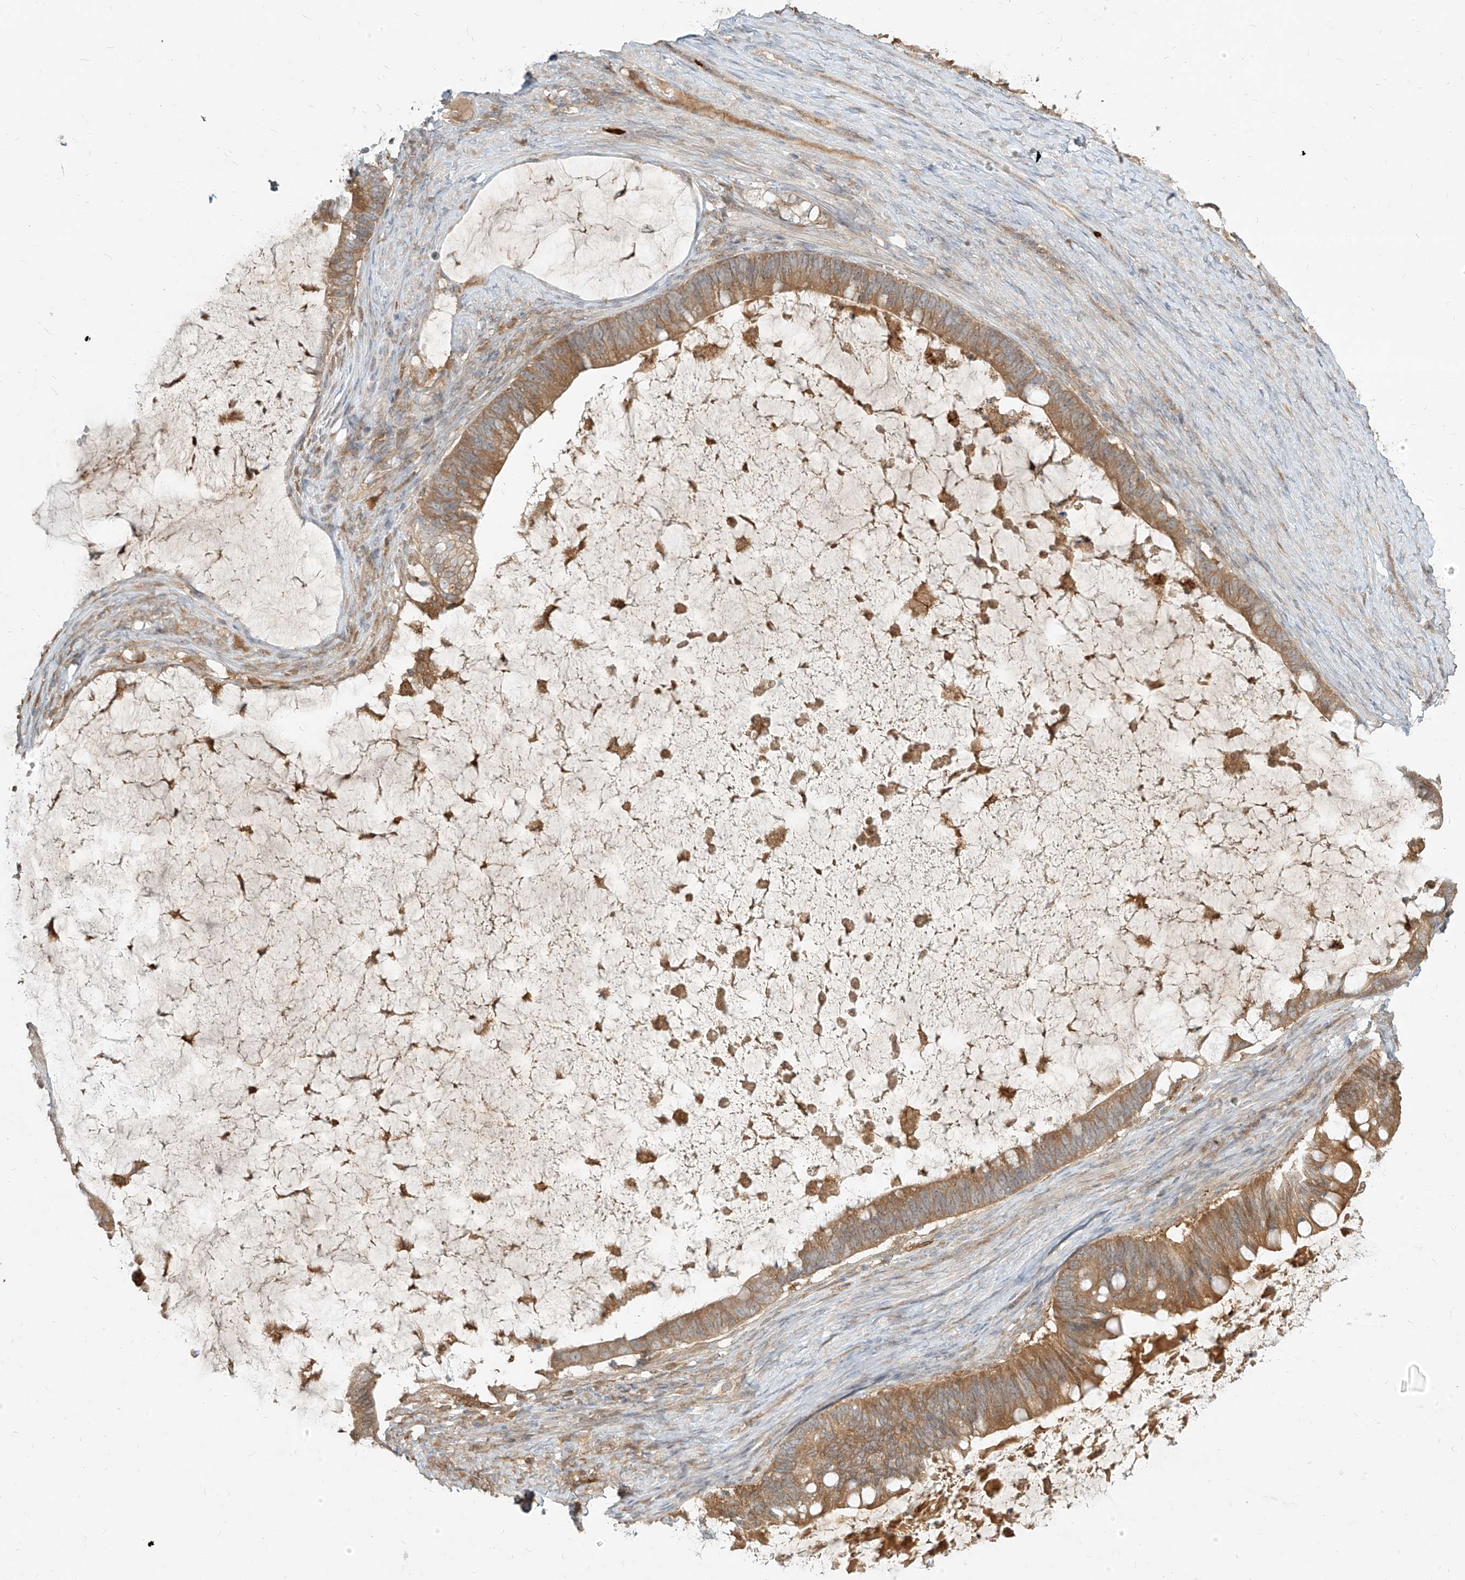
{"staining": {"intensity": "moderate", "quantity": ">75%", "location": "cytoplasmic/membranous"}, "tissue": "ovarian cancer", "cell_type": "Tumor cells", "image_type": "cancer", "snomed": [{"axis": "morphology", "description": "Cystadenocarcinoma, mucinous, NOS"}, {"axis": "topography", "description": "Ovary"}], "caption": "A brown stain labels moderate cytoplasmic/membranous staining of a protein in human mucinous cystadenocarcinoma (ovarian) tumor cells. (DAB (3,3'-diaminobenzidine) IHC with brightfield microscopy, high magnification).", "gene": "PGD", "patient": {"sex": "female", "age": 61}}